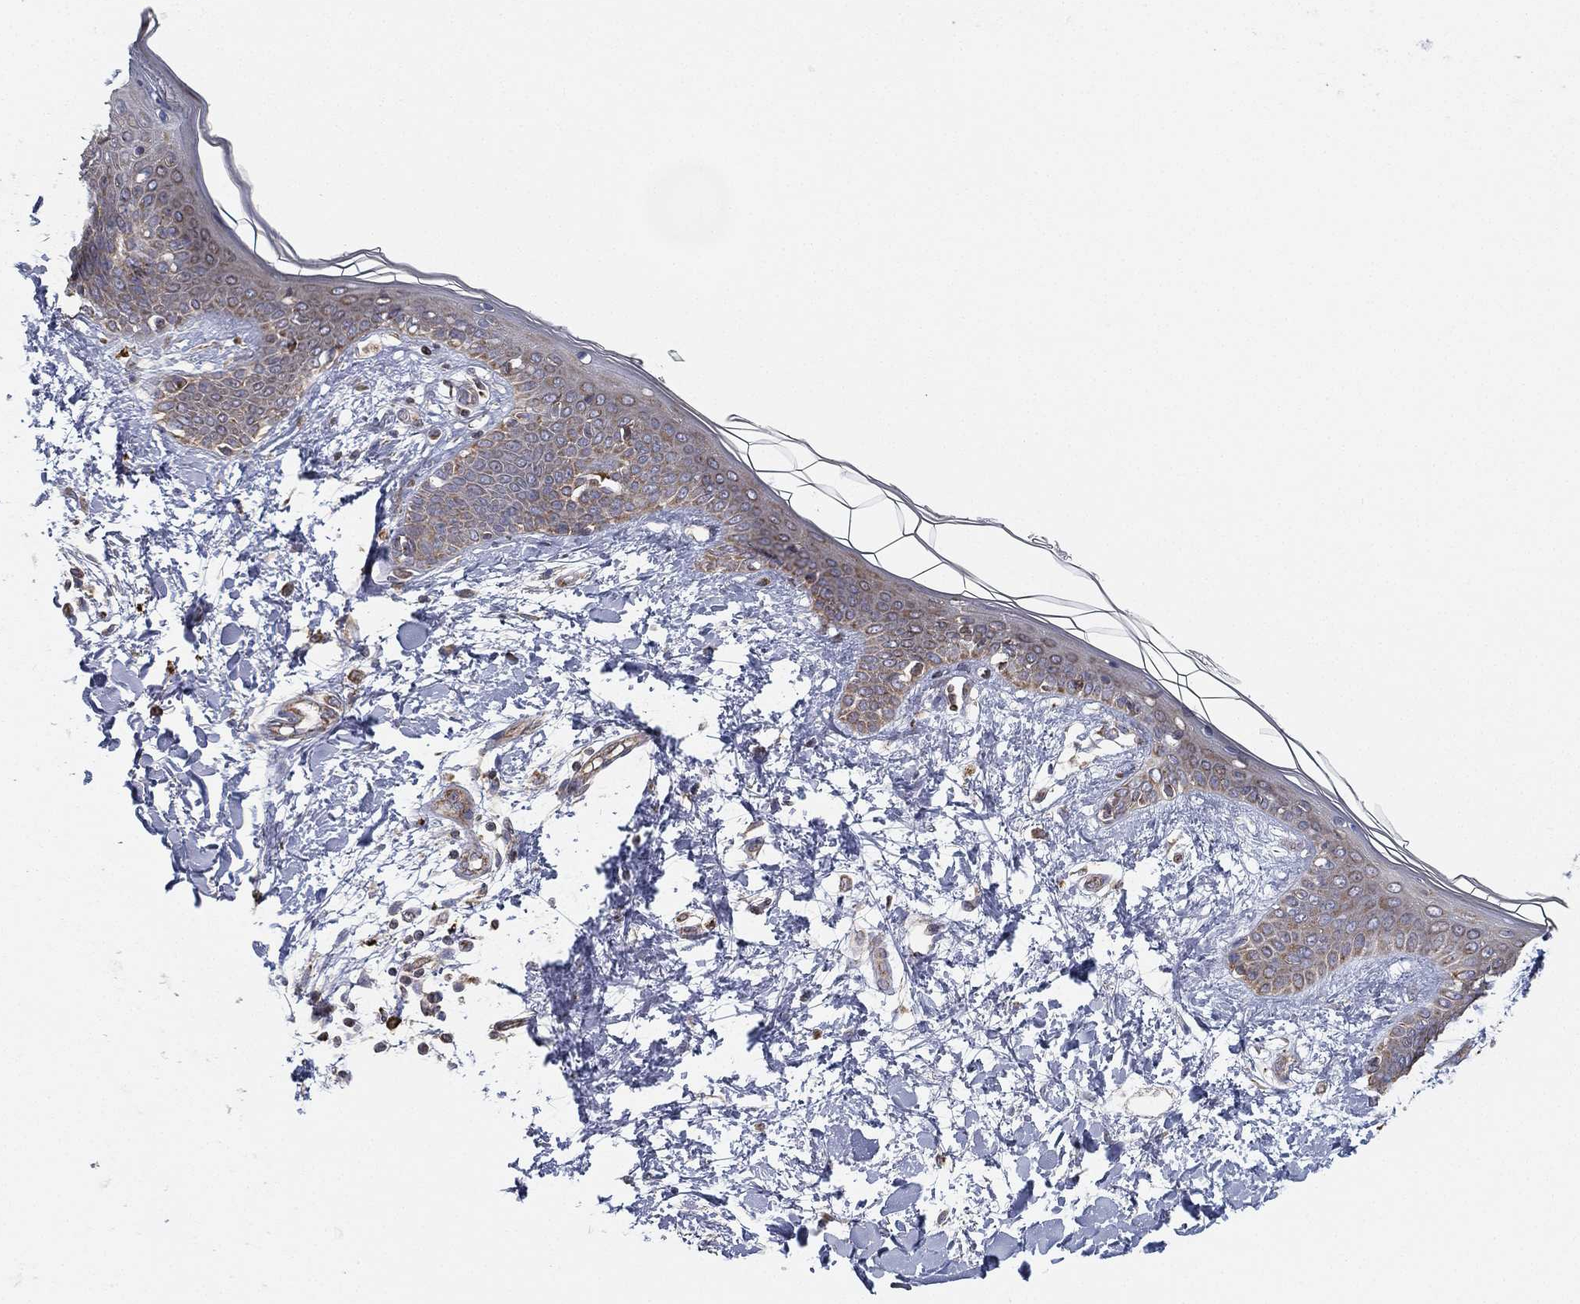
{"staining": {"intensity": "strong", "quantity": "<25%", "location": "cytoplasmic/membranous"}, "tissue": "skin", "cell_type": "Fibroblasts", "image_type": "normal", "snomed": [{"axis": "morphology", "description": "Normal tissue, NOS"}, {"axis": "topography", "description": "Skin"}], "caption": "Immunohistochemistry of benign human skin exhibits medium levels of strong cytoplasmic/membranous staining in approximately <25% of fibroblasts.", "gene": "CYB5B", "patient": {"sex": "female", "age": 34}}